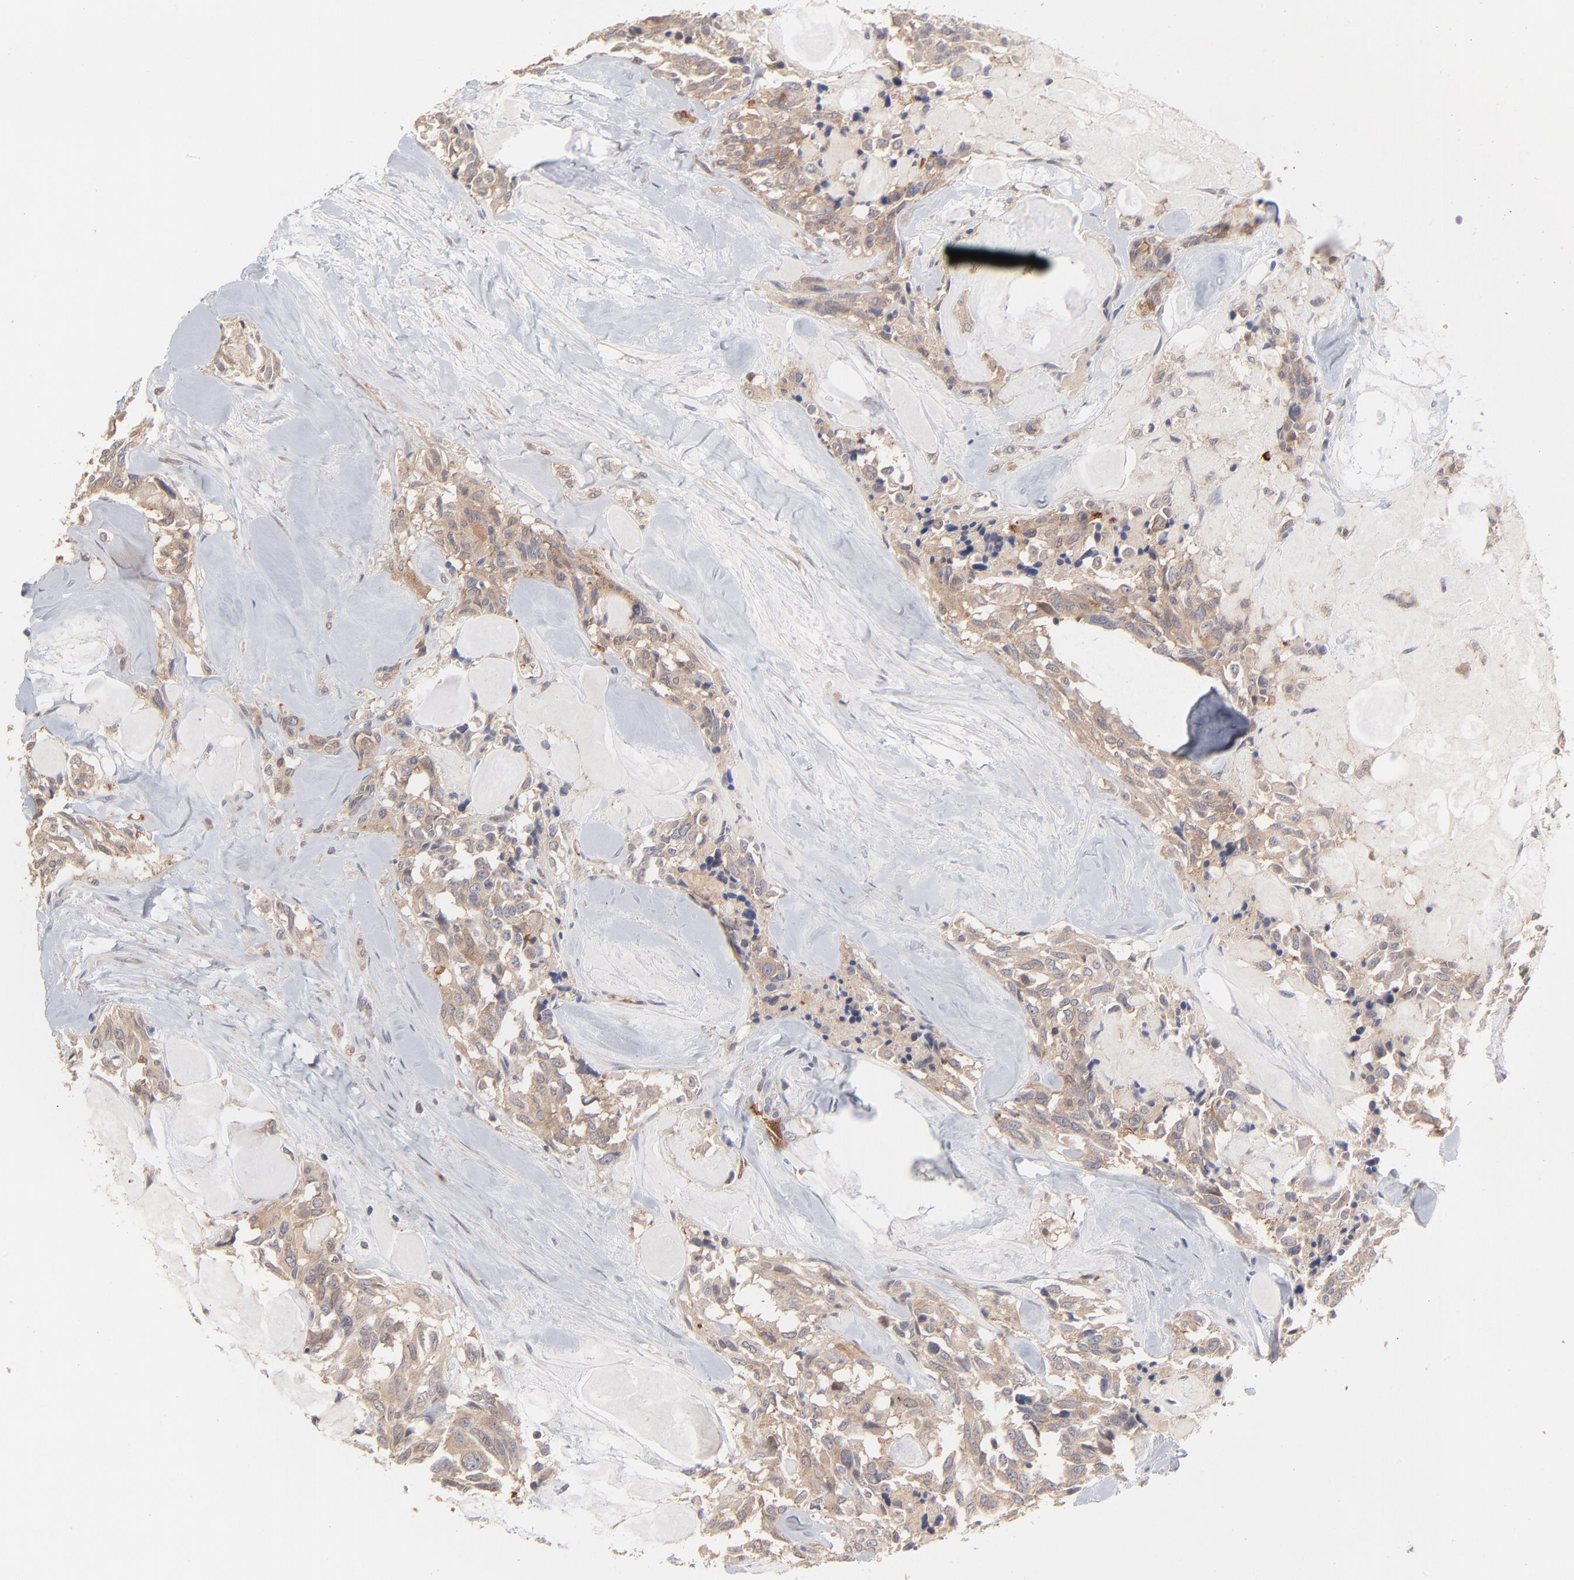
{"staining": {"intensity": "moderate", "quantity": ">75%", "location": "cytoplasmic/membranous"}, "tissue": "thyroid cancer", "cell_type": "Tumor cells", "image_type": "cancer", "snomed": [{"axis": "morphology", "description": "Carcinoma, NOS"}, {"axis": "morphology", "description": "Carcinoid, malignant, NOS"}, {"axis": "topography", "description": "Thyroid gland"}], "caption": "Immunohistochemistry (IHC) micrograph of human carcinoma (thyroid) stained for a protein (brown), which reveals medium levels of moderate cytoplasmic/membranous expression in about >75% of tumor cells.", "gene": "IVNS1ABP", "patient": {"sex": "male", "age": 33}}